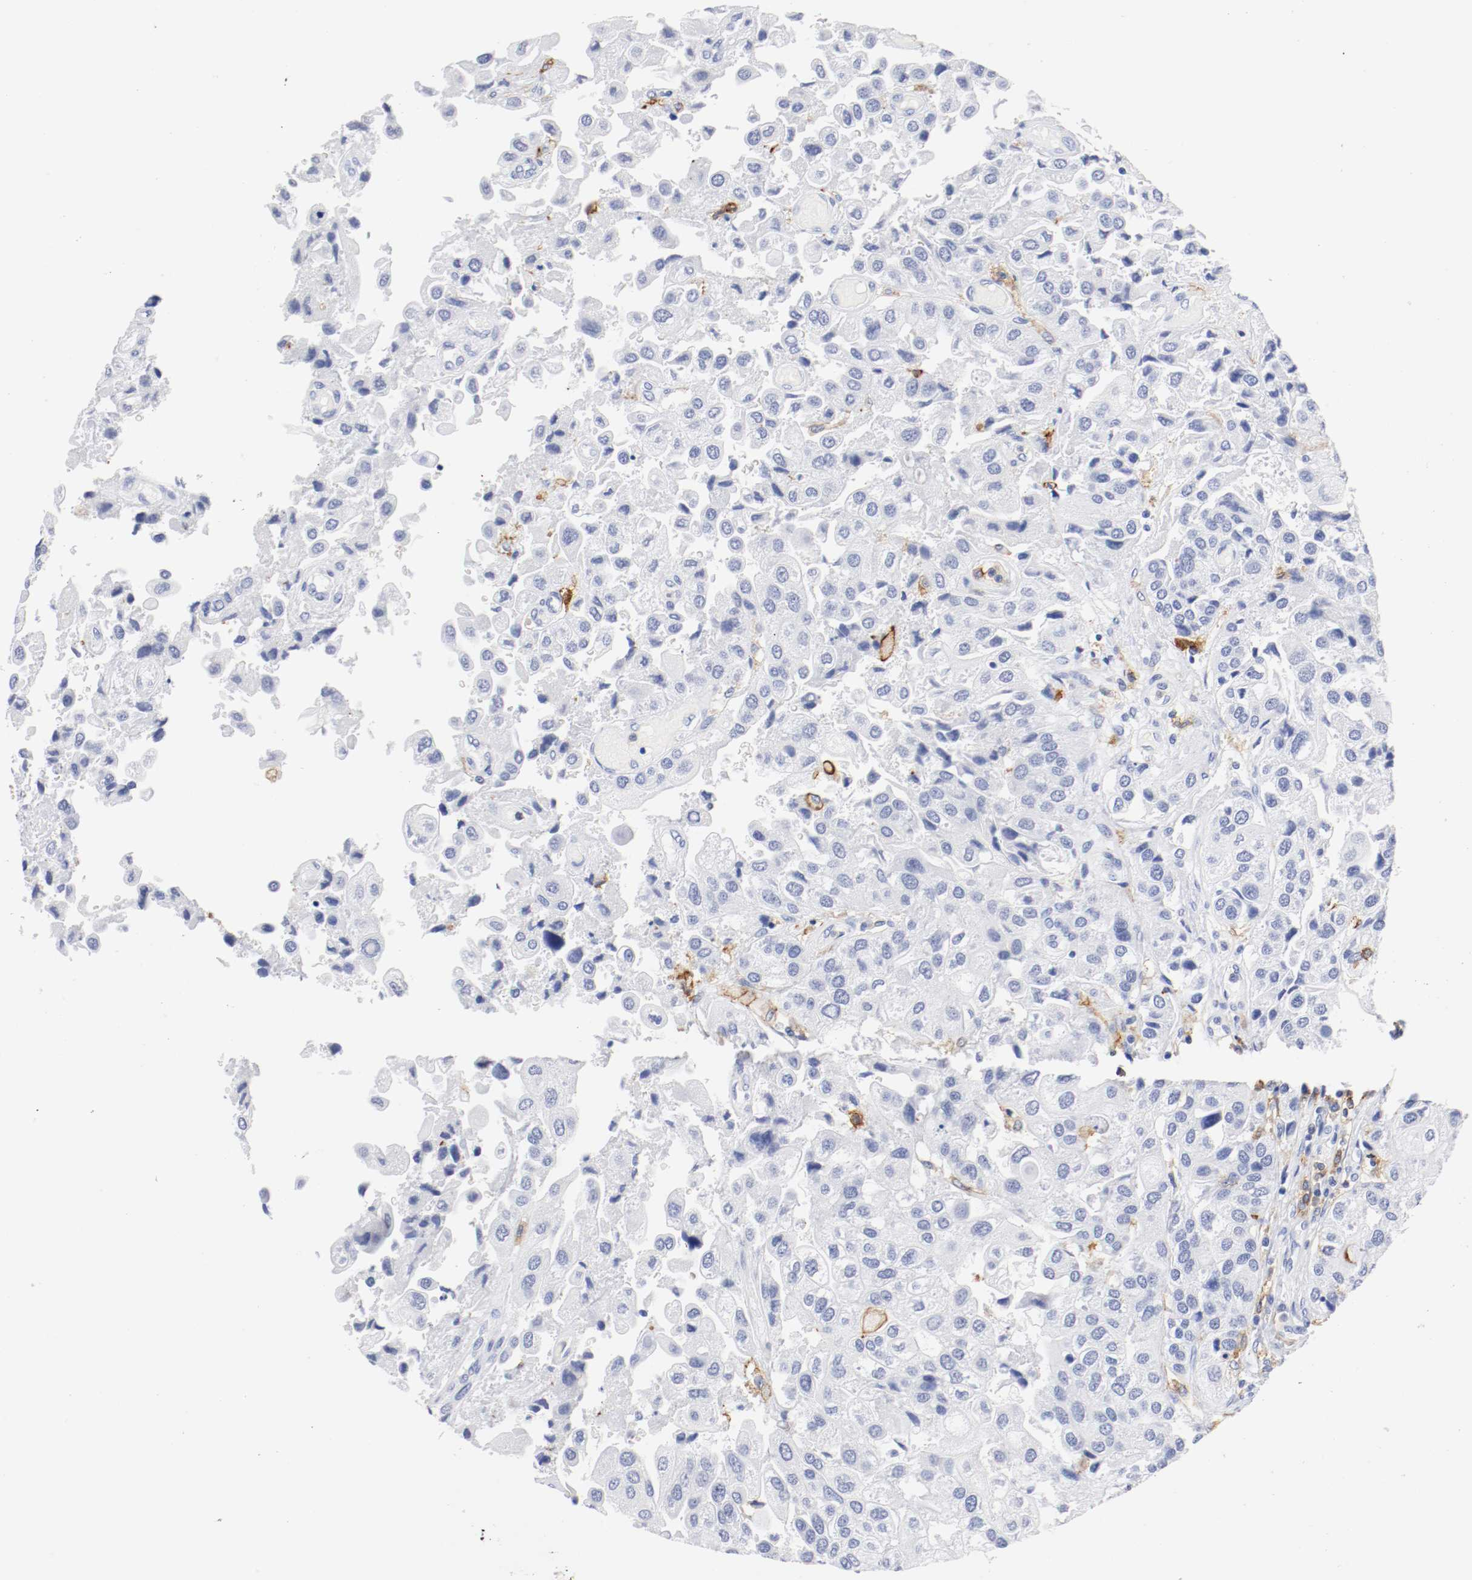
{"staining": {"intensity": "negative", "quantity": "none", "location": "none"}, "tissue": "urothelial cancer", "cell_type": "Tumor cells", "image_type": "cancer", "snomed": [{"axis": "morphology", "description": "Urothelial carcinoma, High grade"}, {"axis": "topography", "description": "Urinary bladder"}], "caption": "Immunohistochemistry histopathology image of neoplastic tissue: urothelial carcinoma (high-grade) stained with DAB (3,3'-diaminobenzidine) reveals no significant protein positivity in tumor cells.", "gene": "ITGAX", "patient": {"sex": "female", "age": 64}}